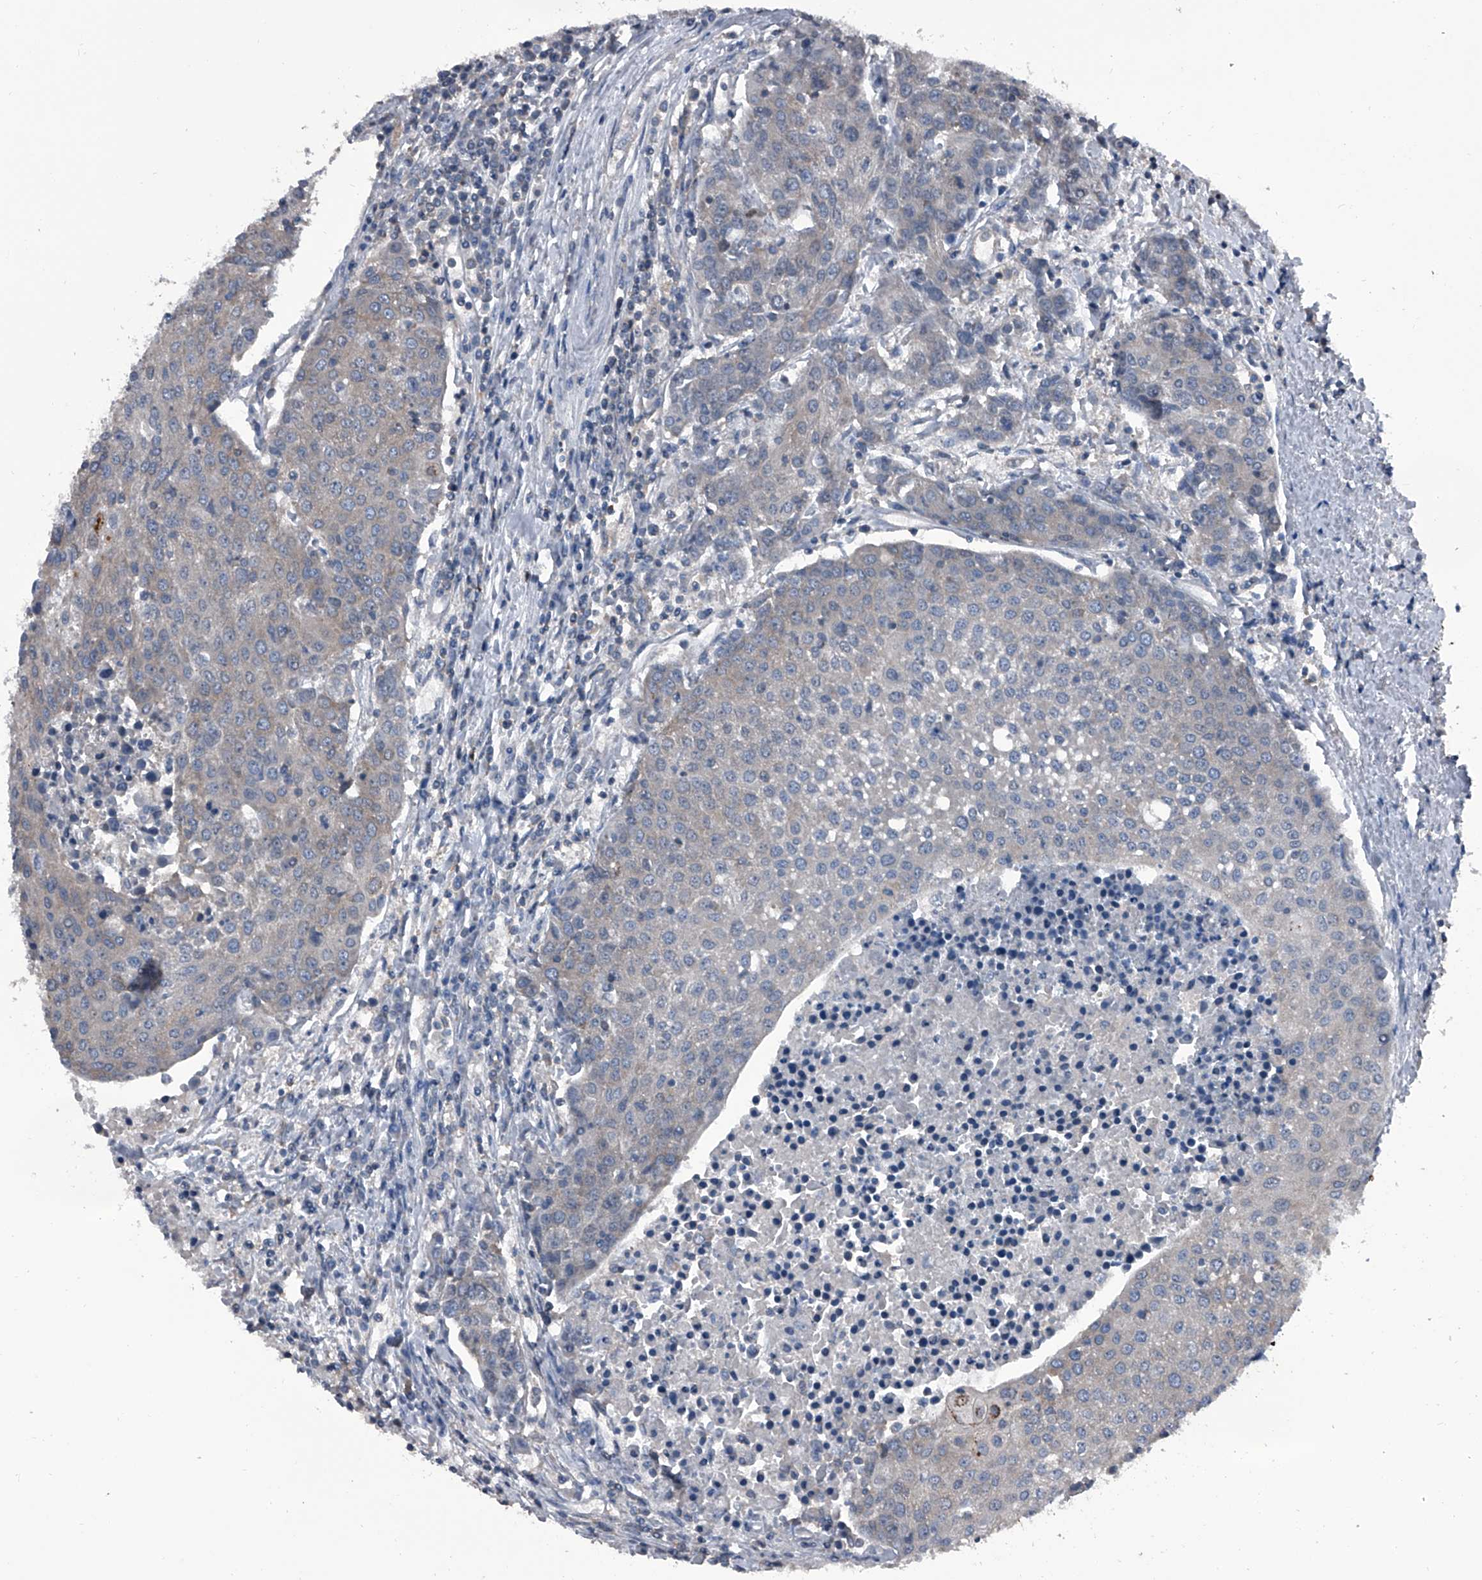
{"staining": {"intensity": "weak", "quantity": "<25%", "location": "cytoplasmic/membranous"}, "tissue": "urothelial cancer", "cell_type": "Tumor cells", "image_type": "cancer", "snomed": [{"axis": "morphology", "description": "Urothelial carcinoma, High grade"}, {"axis": "topography", "description": "Urinary bladder"}], "caption": "Tumor cells are negative for brown protein staining in urothelial carcinoma (high-grade). Nuclei are stained in blue.", "gene": "PIP5K1A", "patient": {"sex": "female", "age": 85}}